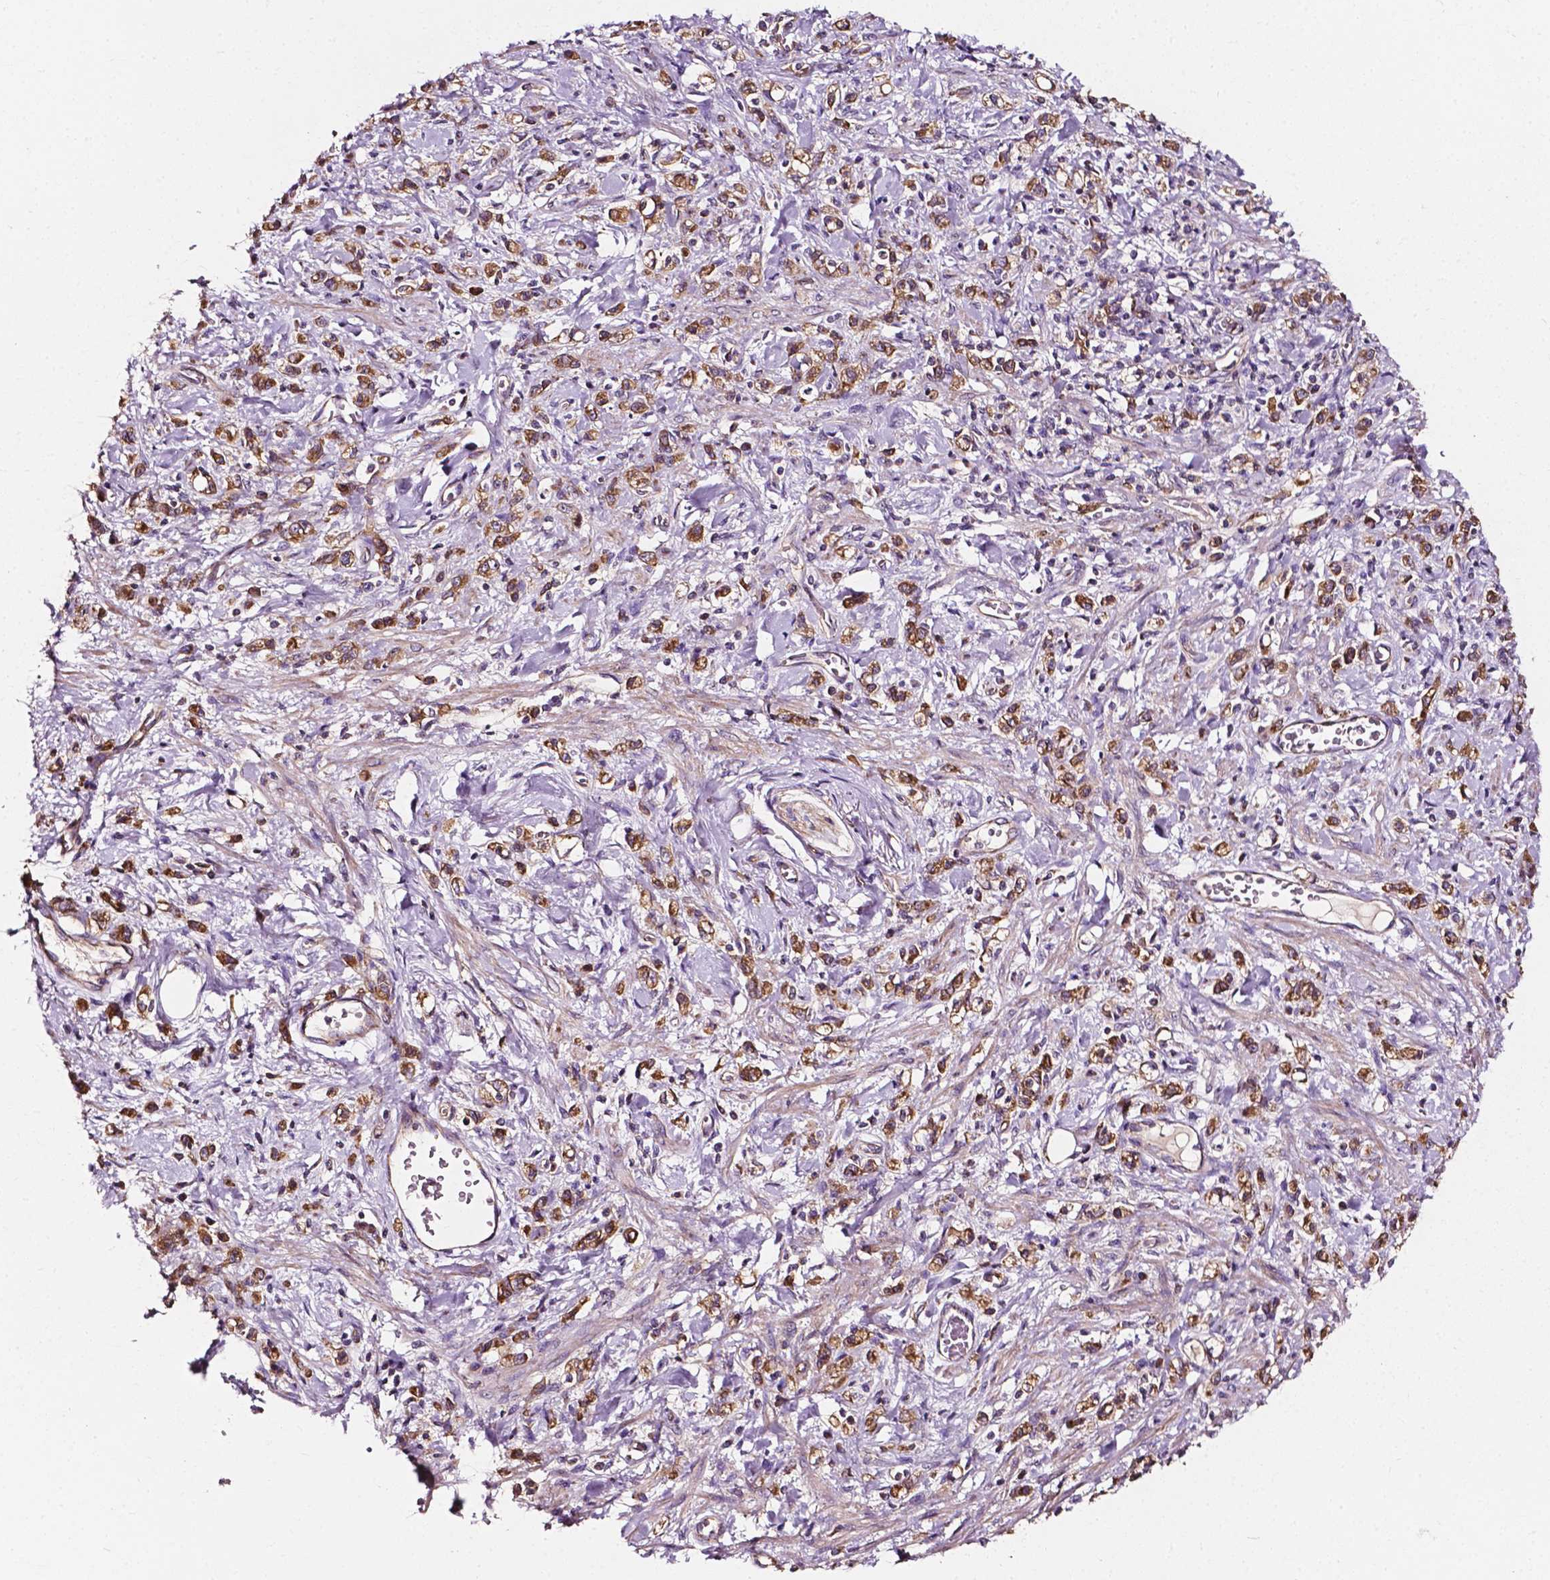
{"staining": {"intensity": "moderate", "quantity": ">75%", "location": "cytoplasmic/membranous"}, "tissue": "stomach cancer", "cell_type": "Tumor cells", "image_type": "cancer", "snomed": [{"axis": "morphology", "description": "Adenocarcinoma, NOS"}, {"axis": "topography", "description": "Stomach"}], "caption": "Stomach cancer stained with a protein marker reveals moderate staining in tumor cells.", "gene": "ATG16L1", "patient": {"sex": "male", "age": 77}}